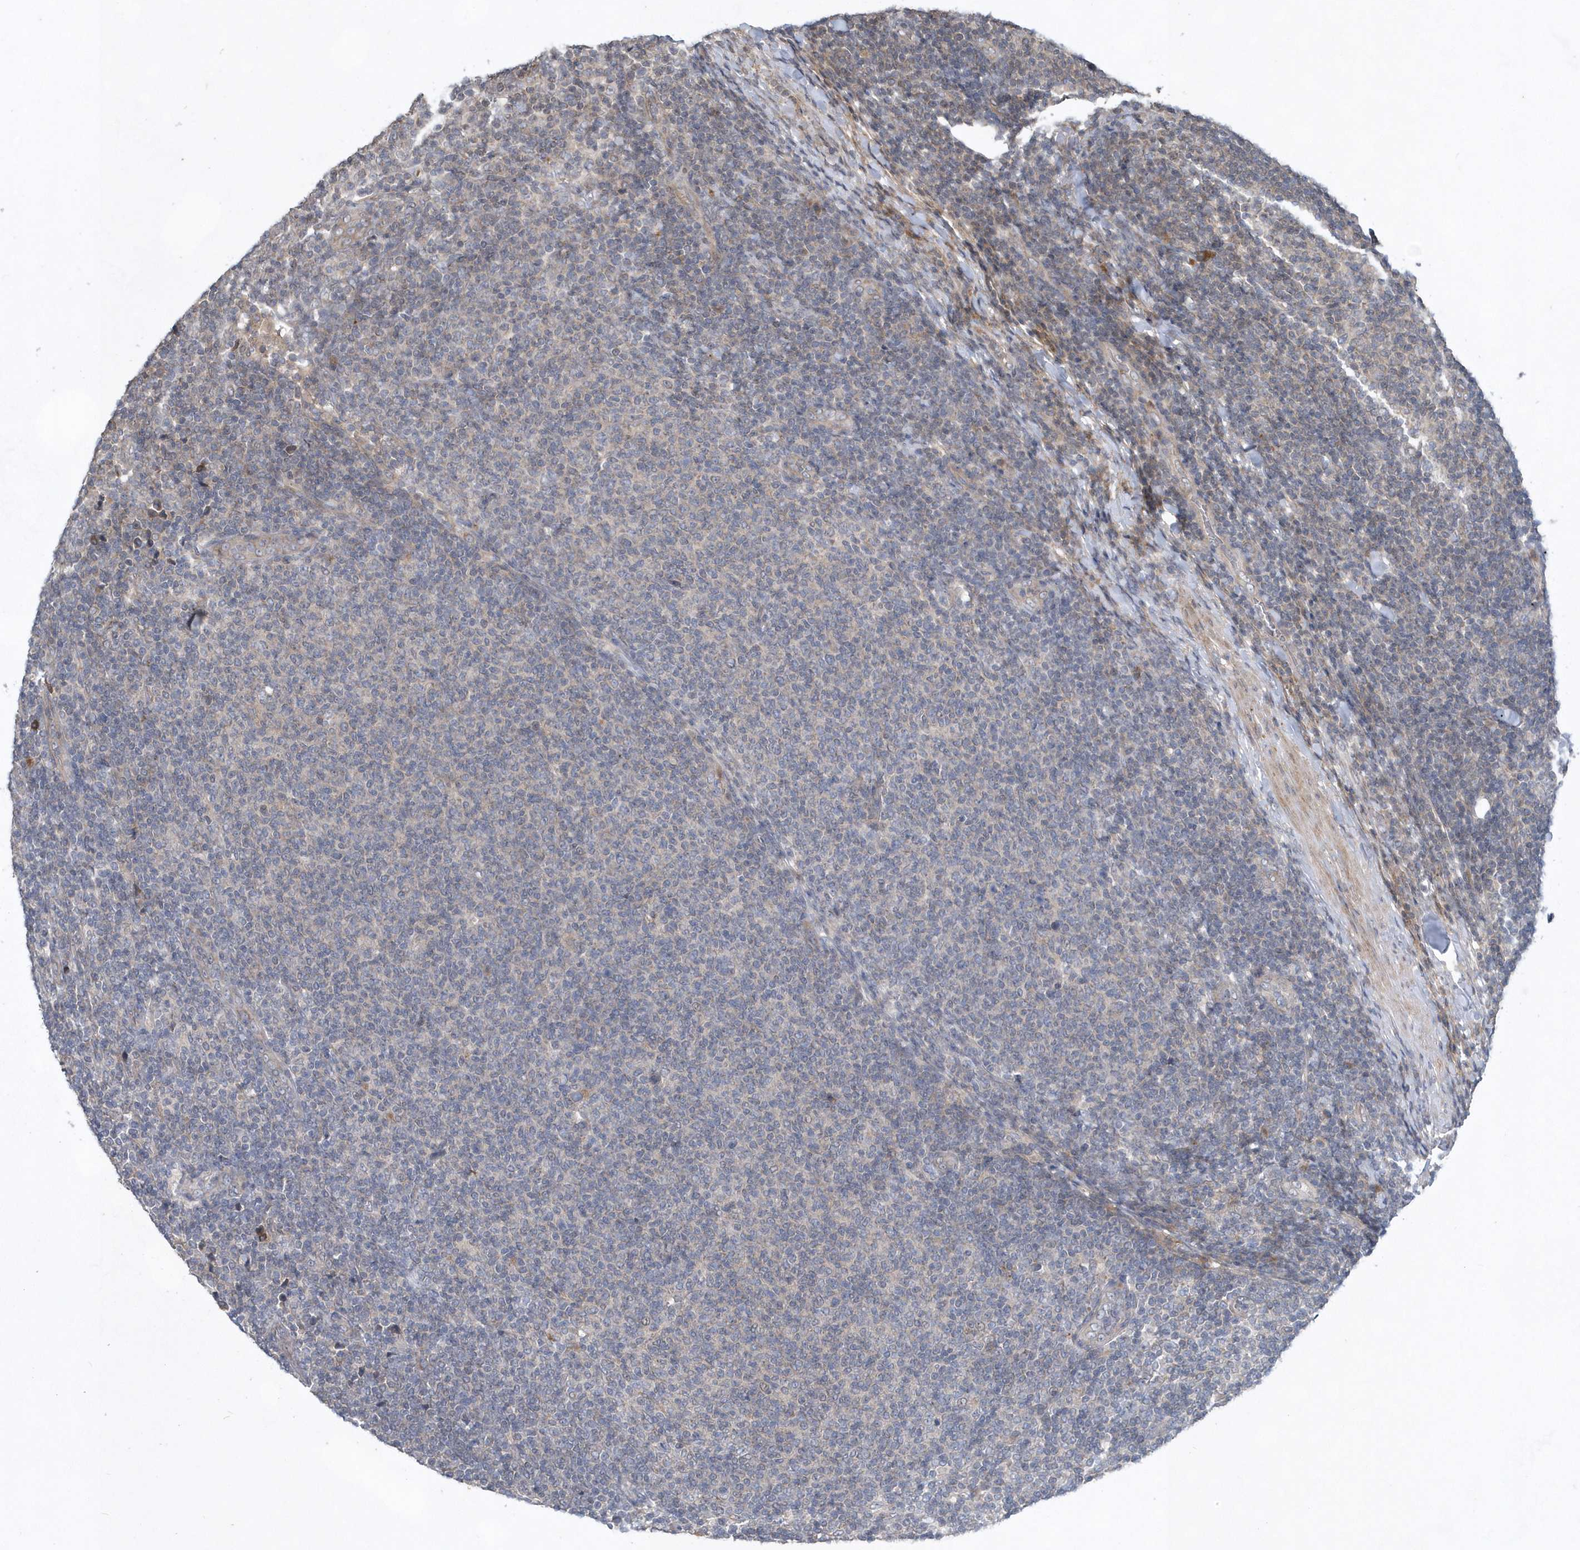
{"staining": {"intensity": "negative", "quantity": "none", "location": "none"}, "tissue": "lymphoma", "cell_type": "Tumor cells", "image_type": "cancer", "snomed": [{"axis": "morphology", "description": "Malignant lymphoma, non-Hodgkin's type, Low grade"}, {"axis": "topography", "description": "Lymph node"}], "caption": "A high-resolution histopathology image shows immunohistochemistry staining of lymphoma, which demonstrates no significant positivity in tumor cells.", "gene": "HMGCS1", "patient": {"sex": "male", "age": 66}}